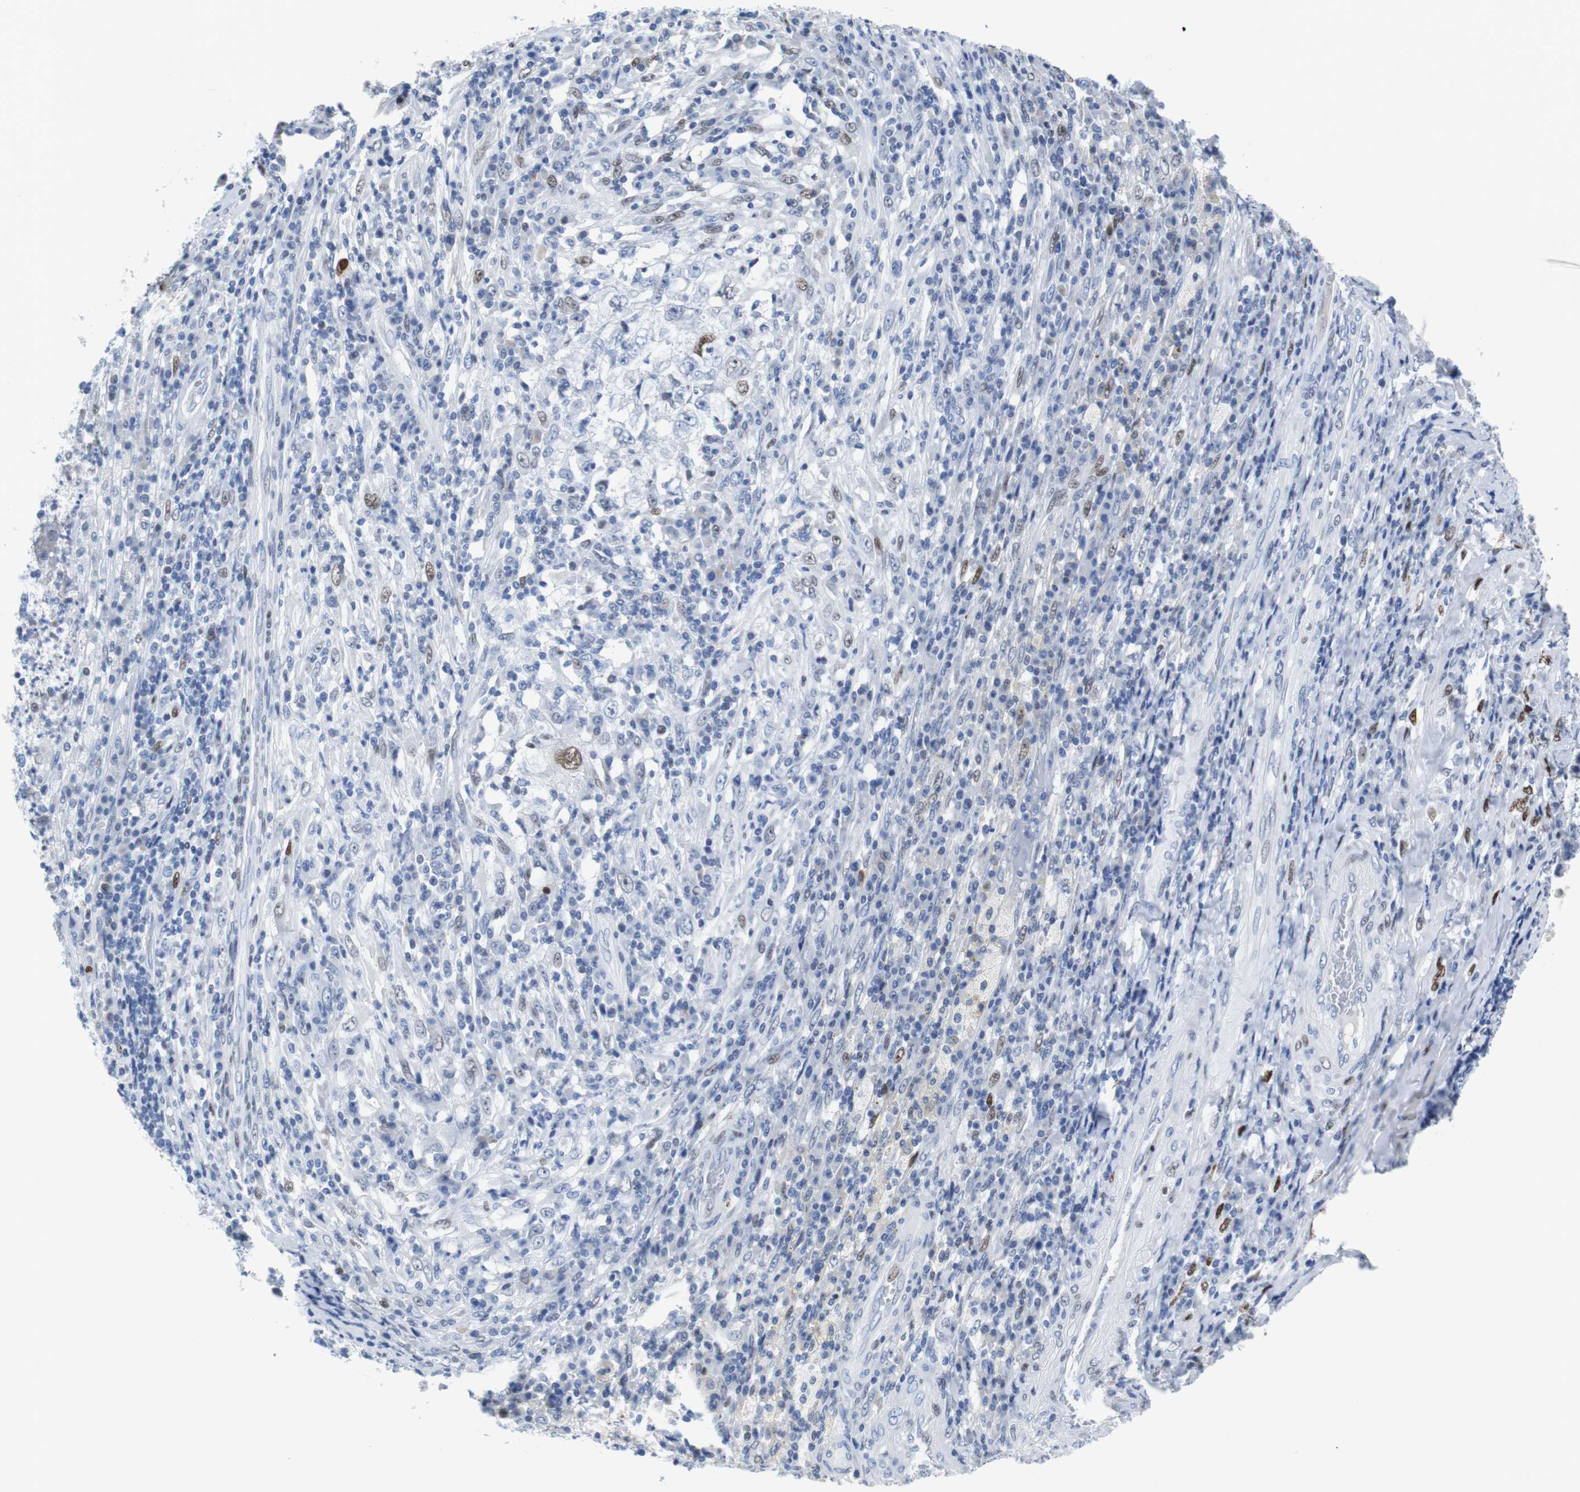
{"staining": {"intensity": "moderate", "quantity": "<25%", "location": "nuclear"}, "tissue": "testis cancer", "cell_type": "Tumor cells", "image_type": "cancer", "snomed": [{"axis": "morphology", "description": "Necrosis, NOS"}, {"axis": "morphology", "description": "Carcinoma, Embryonal, NOS"}, {"axis": "topography", "description": "Testis"}], "caption": "Tumor cells display moderate nuclear positivity in about <25% of cells in testis cancer.", "gene": "JUN", "patient": {"sex": "male", "age": 19}}